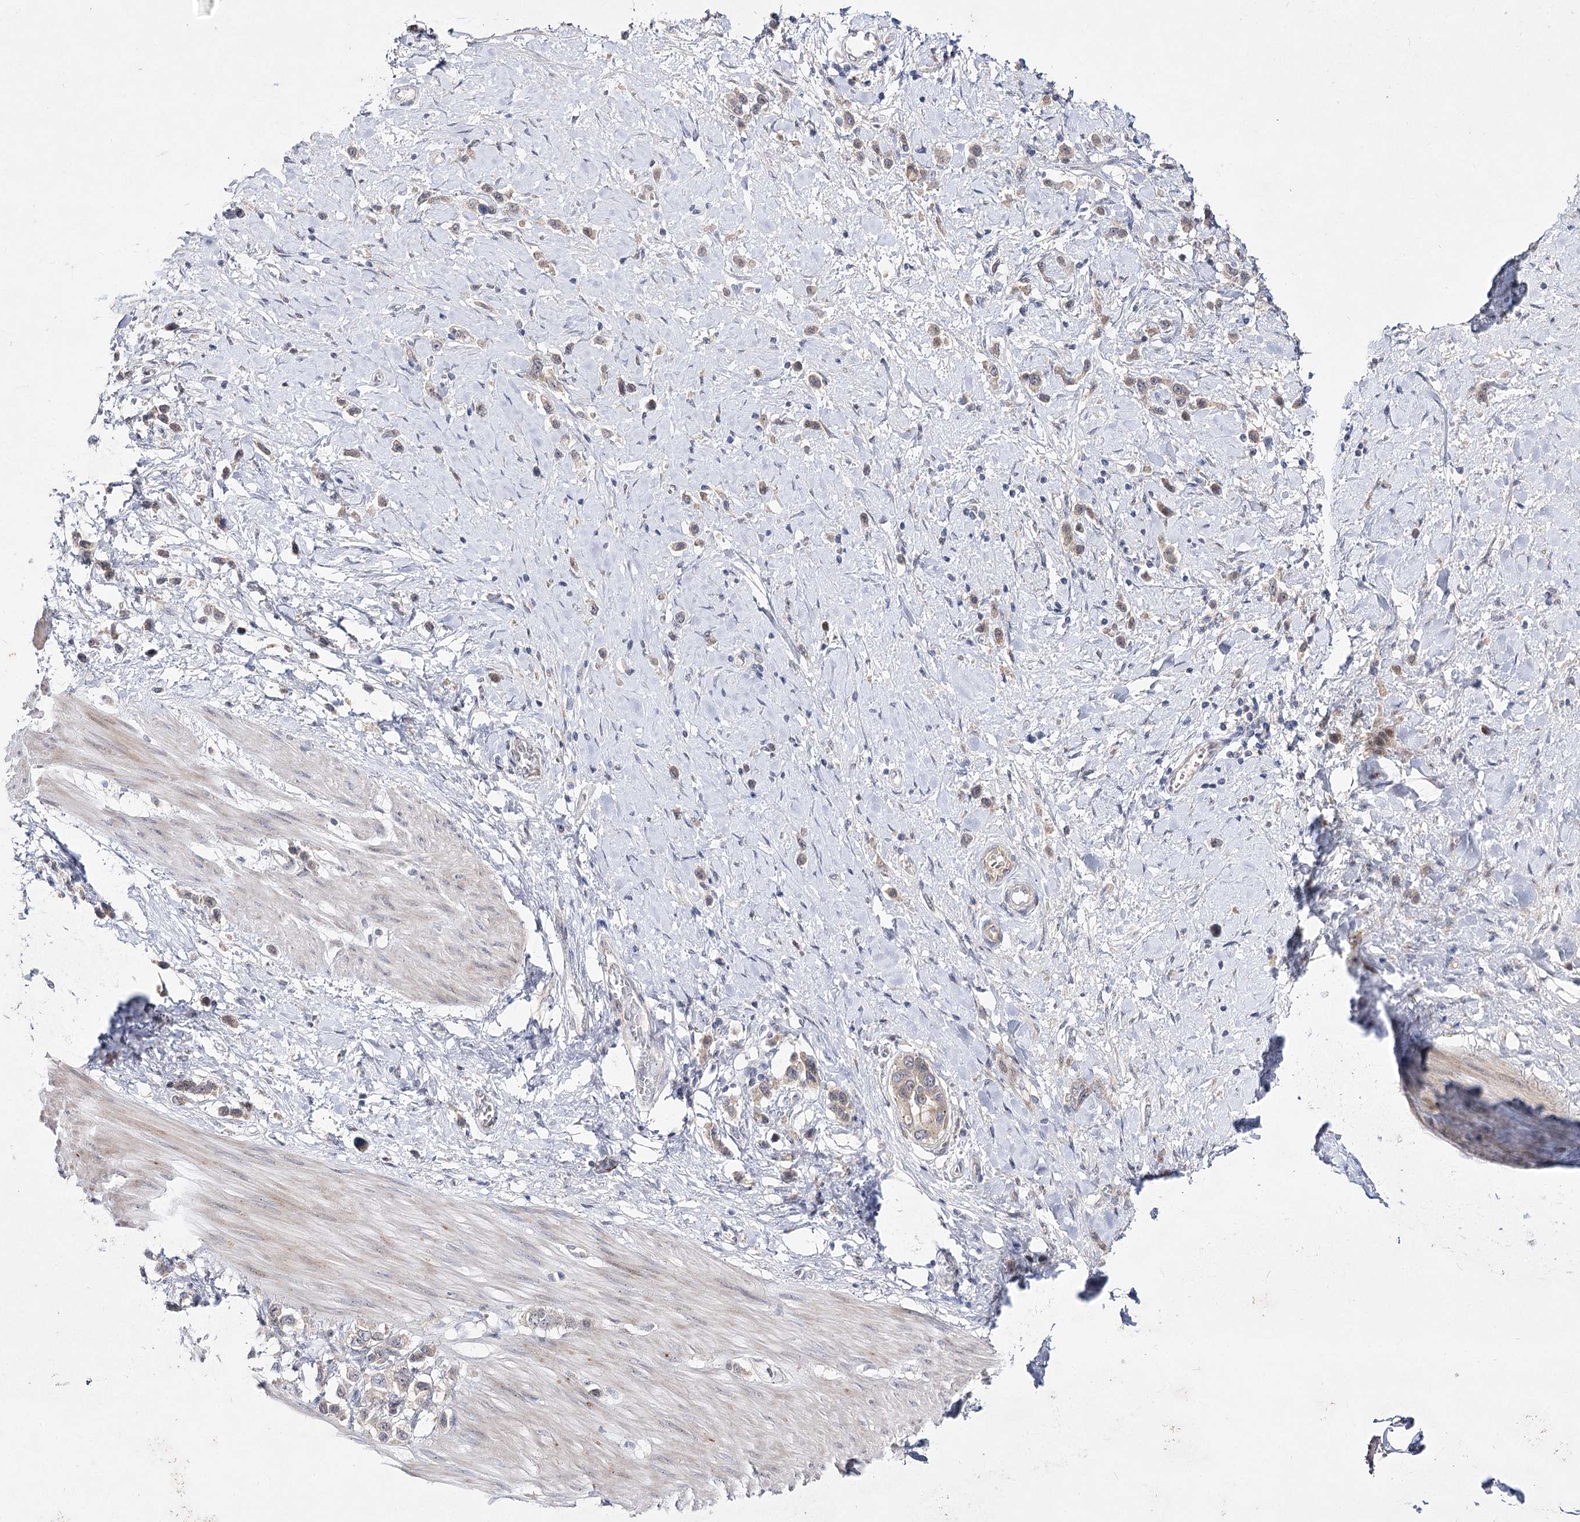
{"staining": {"intensity": "negative", "quantity": "none", "location": "none"}, "tissue": "stomach cancer", "cell_type": "Tumor cells", "image_type": "cancer", "snomed": [{"axis": "morphology", "description": "Adenocarcinoma, NOS"}, {"axis": "topography", "description": "Stomach"}], "caption": "DAB immunohistochemical staining of stomach cancer (adenocarcinoma) reveals no significant staining in tumor cells.", "gene": "ARHGAP32", "patient": {"sex": "female", "age": 65}}